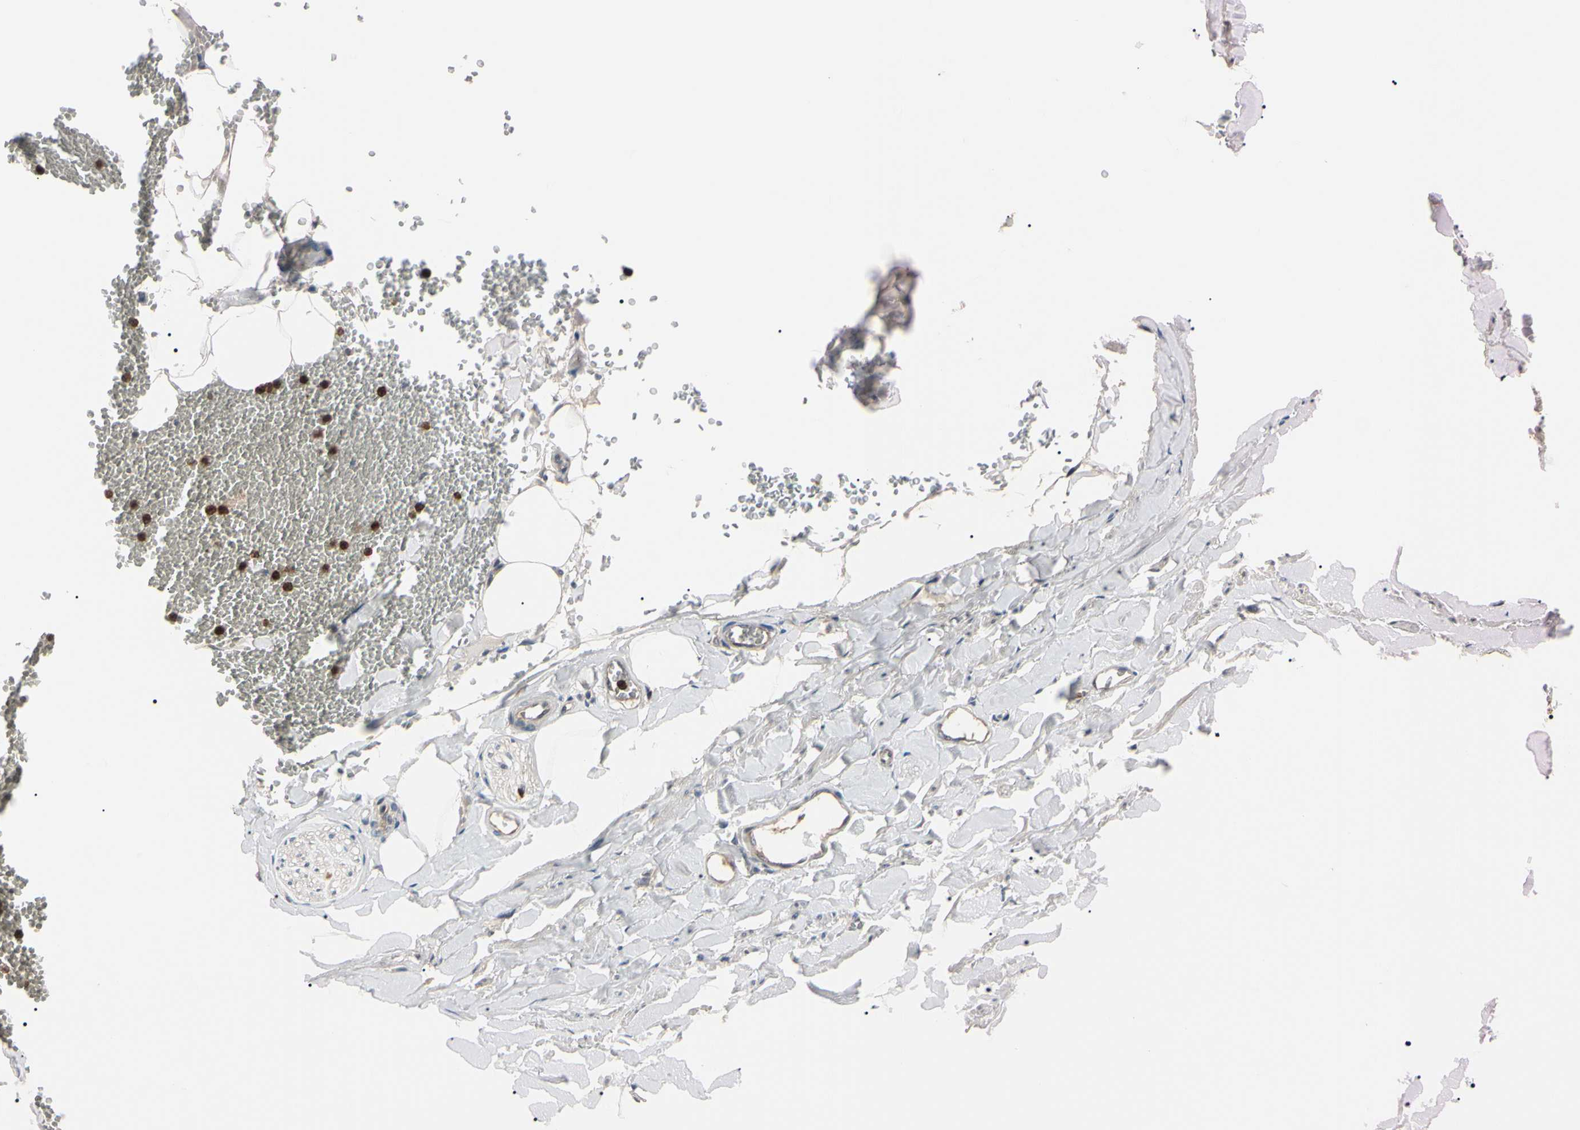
{"staining": {"intensity": "weak", "quantity": "25%-75%", "location": "cytoplasmic/membranous"}, "tissue": "adipose tissue", "cell_type": "Adipocytes", "image_type": "normal", "snomed": [{"axis": "morphology", "description": "Normal tissue, NOS"}, {"axis": "topography", "description": "Adipose tissue"}, {"axis": "topography", "description": "Peripheral nerve tissue"}], "caption": "Adipose tissue stained for a protein (brown) demonstrates weak cytoplasmic/membranous positive staining in about 25%-75% of adipocytes.", "gene": "TRAF5", "patient": {"sex": "male", "age": 52}}